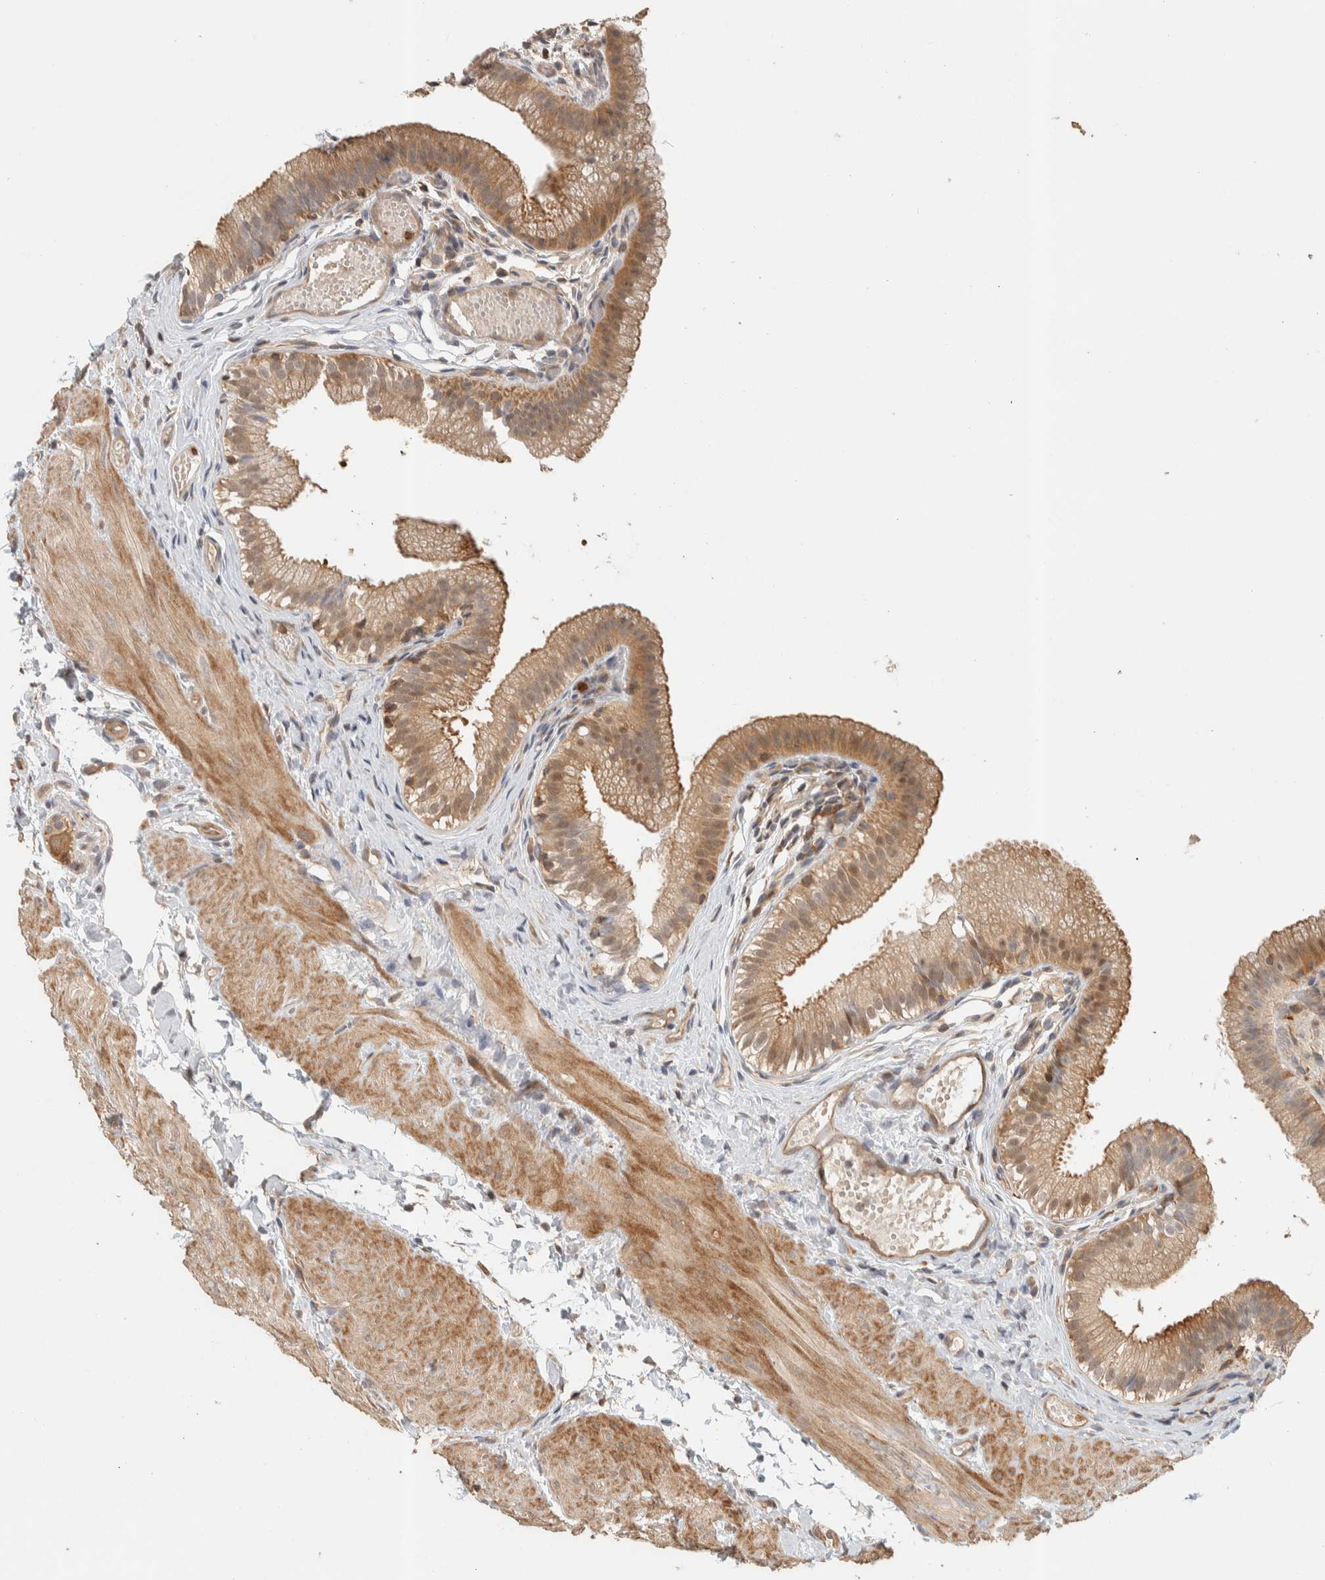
{"staining": {"intensity": "moderate", "quantity": ">75%", "location": "cytoplasmic/membranous"}, "tissue": "gallbladder", "cell_type": "Glandular cells", "image_type": "normal", "snomed": [{"axis": "morphology", "description": "Normal tissue, NOS"}, {"axis": "topography", "description": "Gallbladder"}], "caption": "This histopathology image displays normal gallbladder stained with immunohistochemistry (IHC) to label a protein in brown. The cytoplasmic/membranous of glandular cells show moderate positivity for the protein. Nuclei are counter-stained blue.", "gene": "ADSS2", "patient": {"sex": "female", "age": 26}}